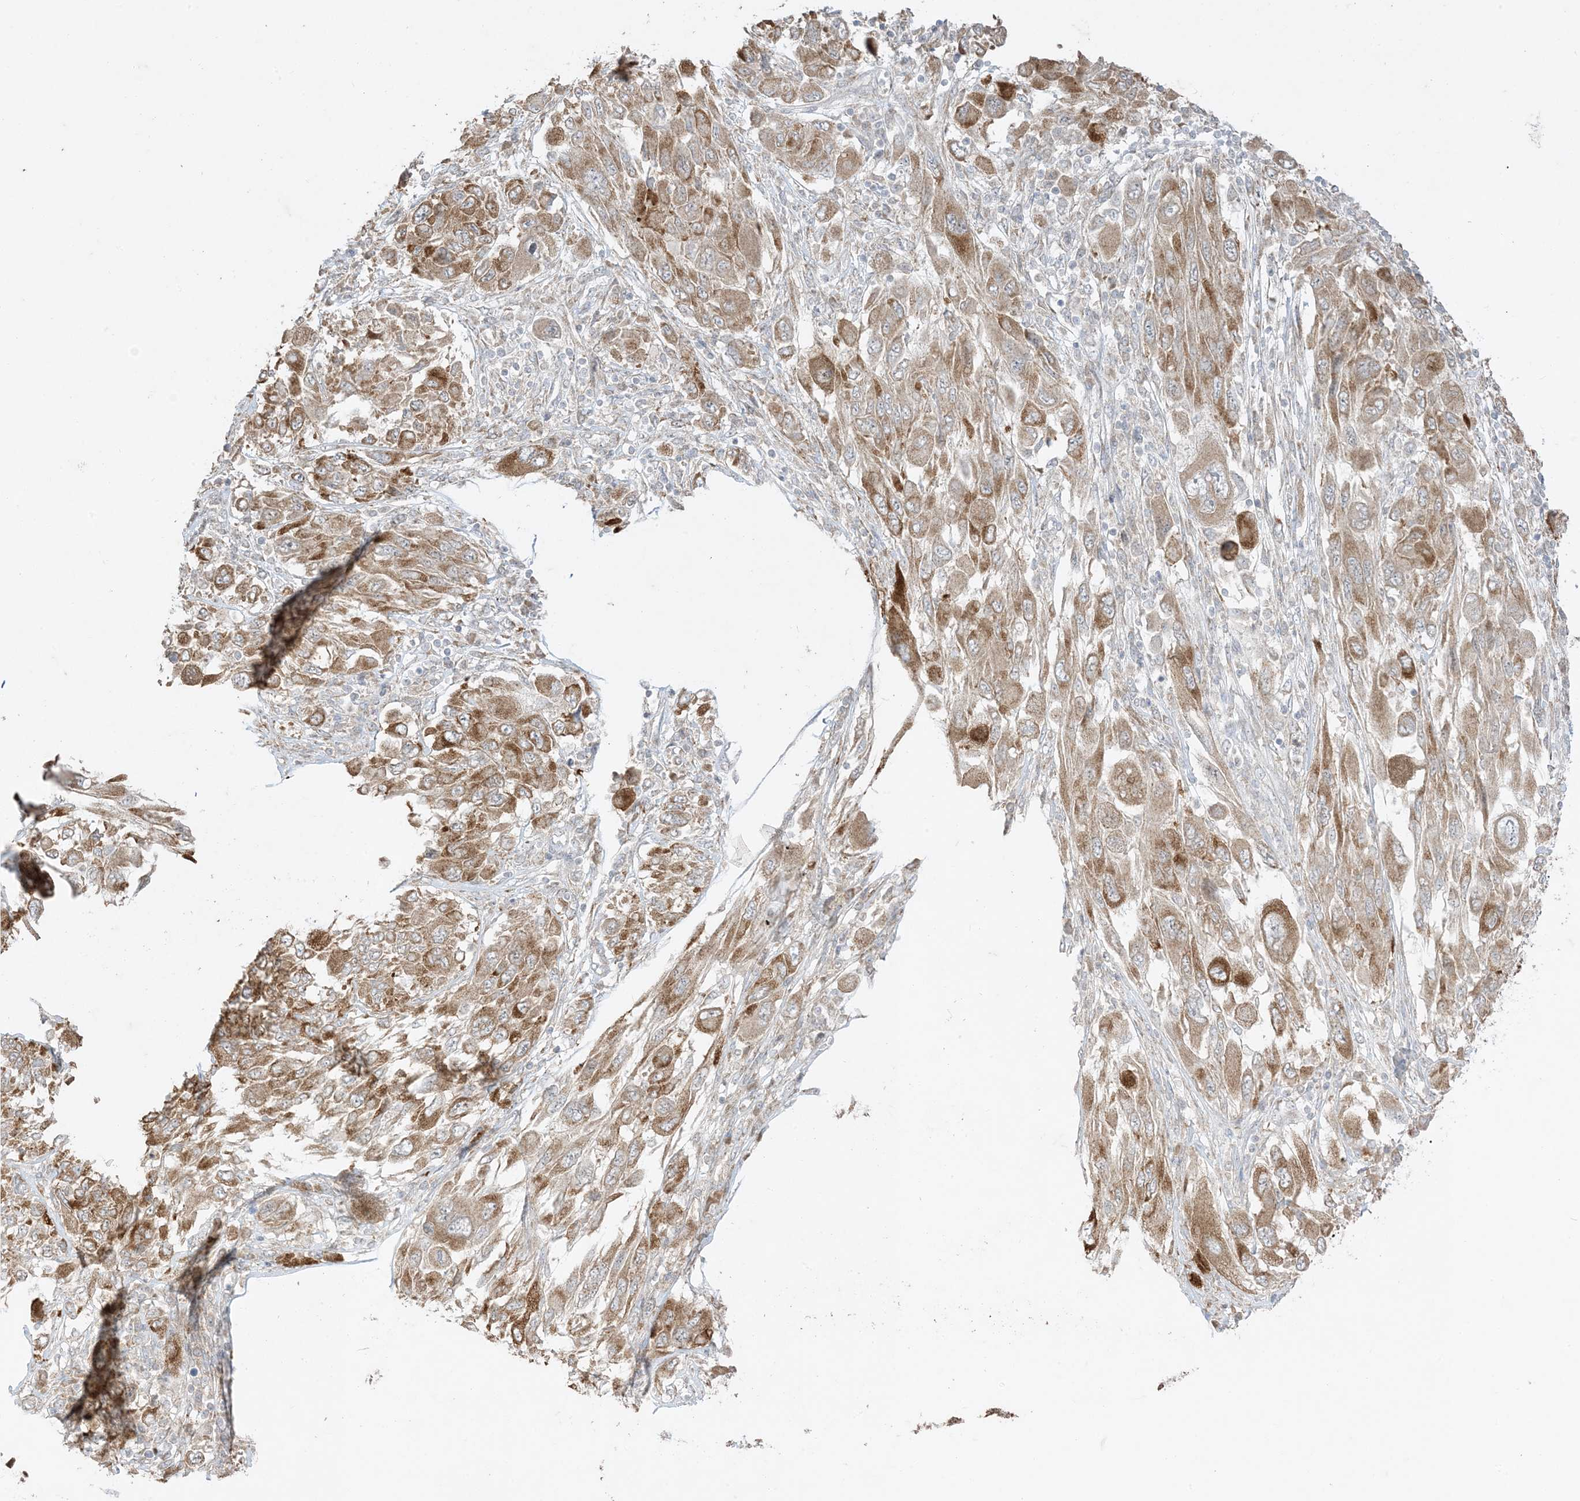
{"staining": {"intensity": "moderate", "quantity": "25%-75%", "location": "cytoplasmic/membranous"}, "tissue": "melanoma", "cell_type": "Tumor cells", "image_type": "cancer", "snomed": [{"axis": "morphology", "description": "Malignant melanoma, NOS"}, {"axis": "topography", "description": "Skin"}], "caption": "Tumor cells display medium levels of moderate cytoplasmic/membranous positivity in approximately 25%-75% of cells in malignant melanoma.", "gene": "ODC1", "patient": {"sex": "female", "age": 91}}